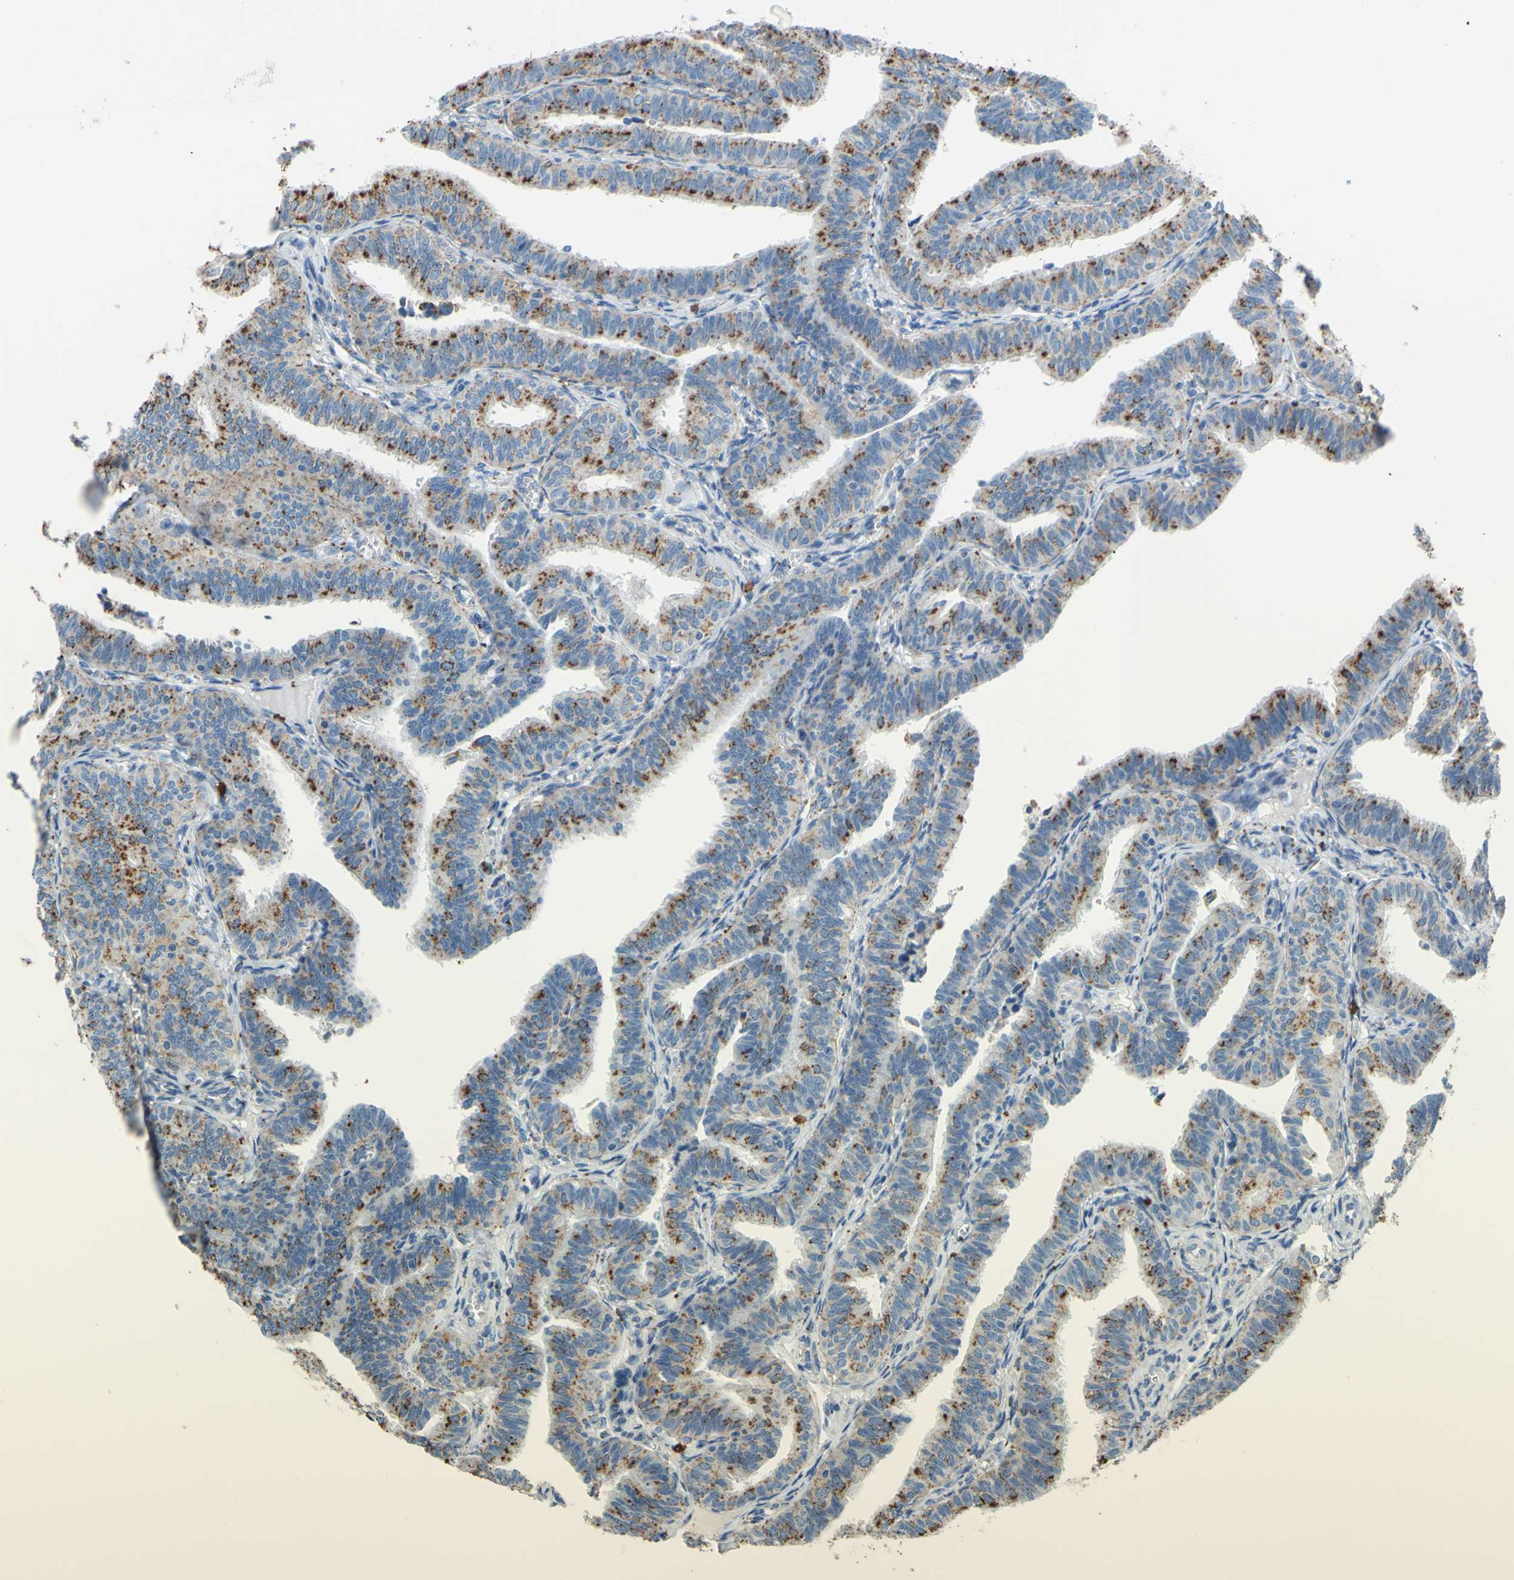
{"staining": {"intensity": "moderate", "quantity": ">75%", "location": "cytoplasmic/membranous"}, "tissue": "fallopian tube", "cell_type": "Glandular cells", "image_type": "normal", "snomed": [{"axis": "morphology", "description": "Normal tissue, NOS"}, {"axis": "topography", "description": "Fallopian tube"}], "caption": "Brown immunohistochemical staining in unremarkable fallopian tube shows moderate cytoplasmic/membranous expression in about >75% of glandular cells. The protein of interest is stained brown, and the nuclei are stained in blue (DAB IHC with brightfield microscopy, high magnification).", "gene": "CTSD", "patient": {"sex": "female", "age": 46}}